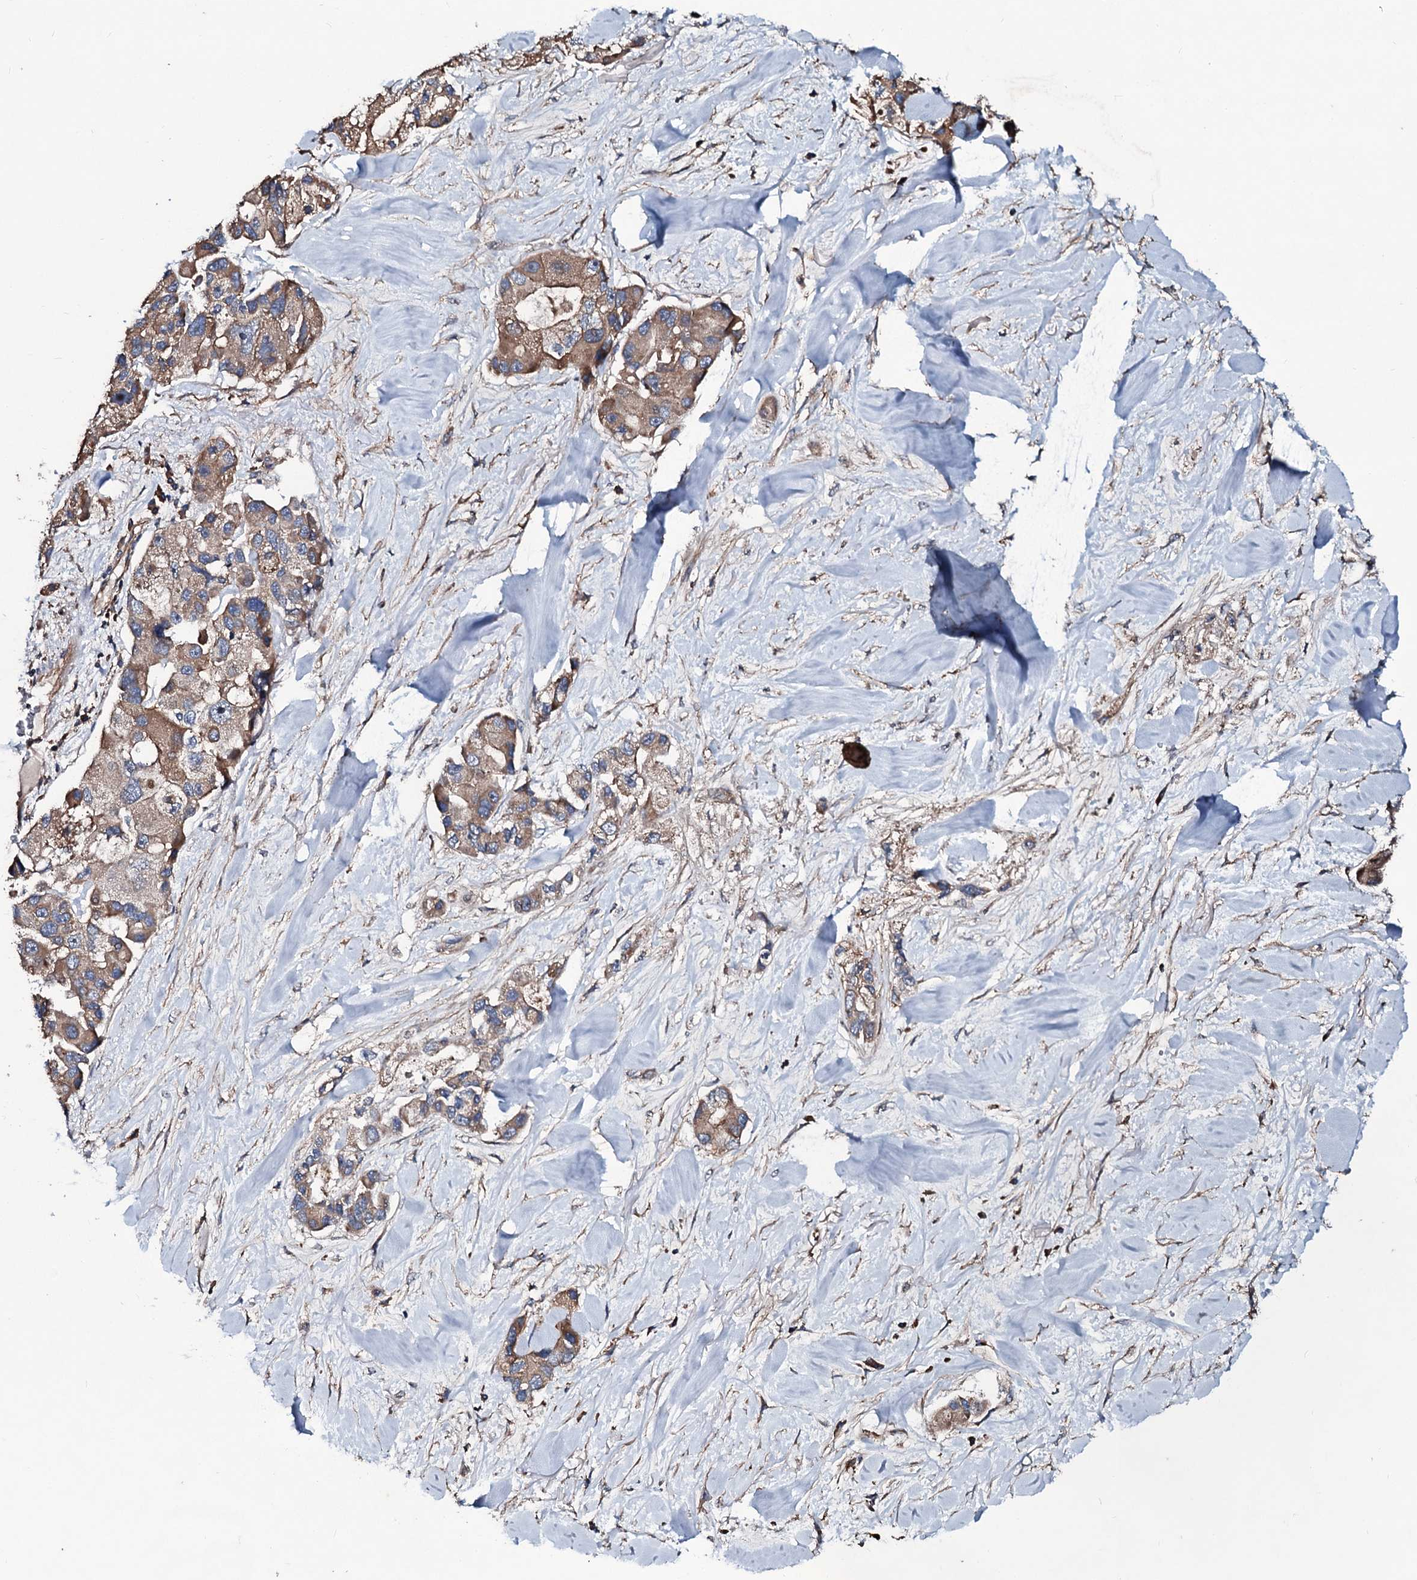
{"staining": {"intensity": "moderate", "quantity": ">75%", "location": "cytoplasmic/membranous"}, "tissue": "lung cancer", "cell_type": "Tumor cells", "image_type": "cancer", "snomed": [{"axis": "morphology", "description": "Adenocarcinoma, NOS"}, {"axis": "topography", "description": "Lung"}], "caption": "A brown stain highlights moderate cytoplasmic/membranous staining of a protein in human adenocarcinoma (lung) tumor cells. Immunohistochemistry stains the protein in brown and the nuclei are stained blue.", "gene": "DMAC2", "patient": {"sex": "female", "age": 54}}